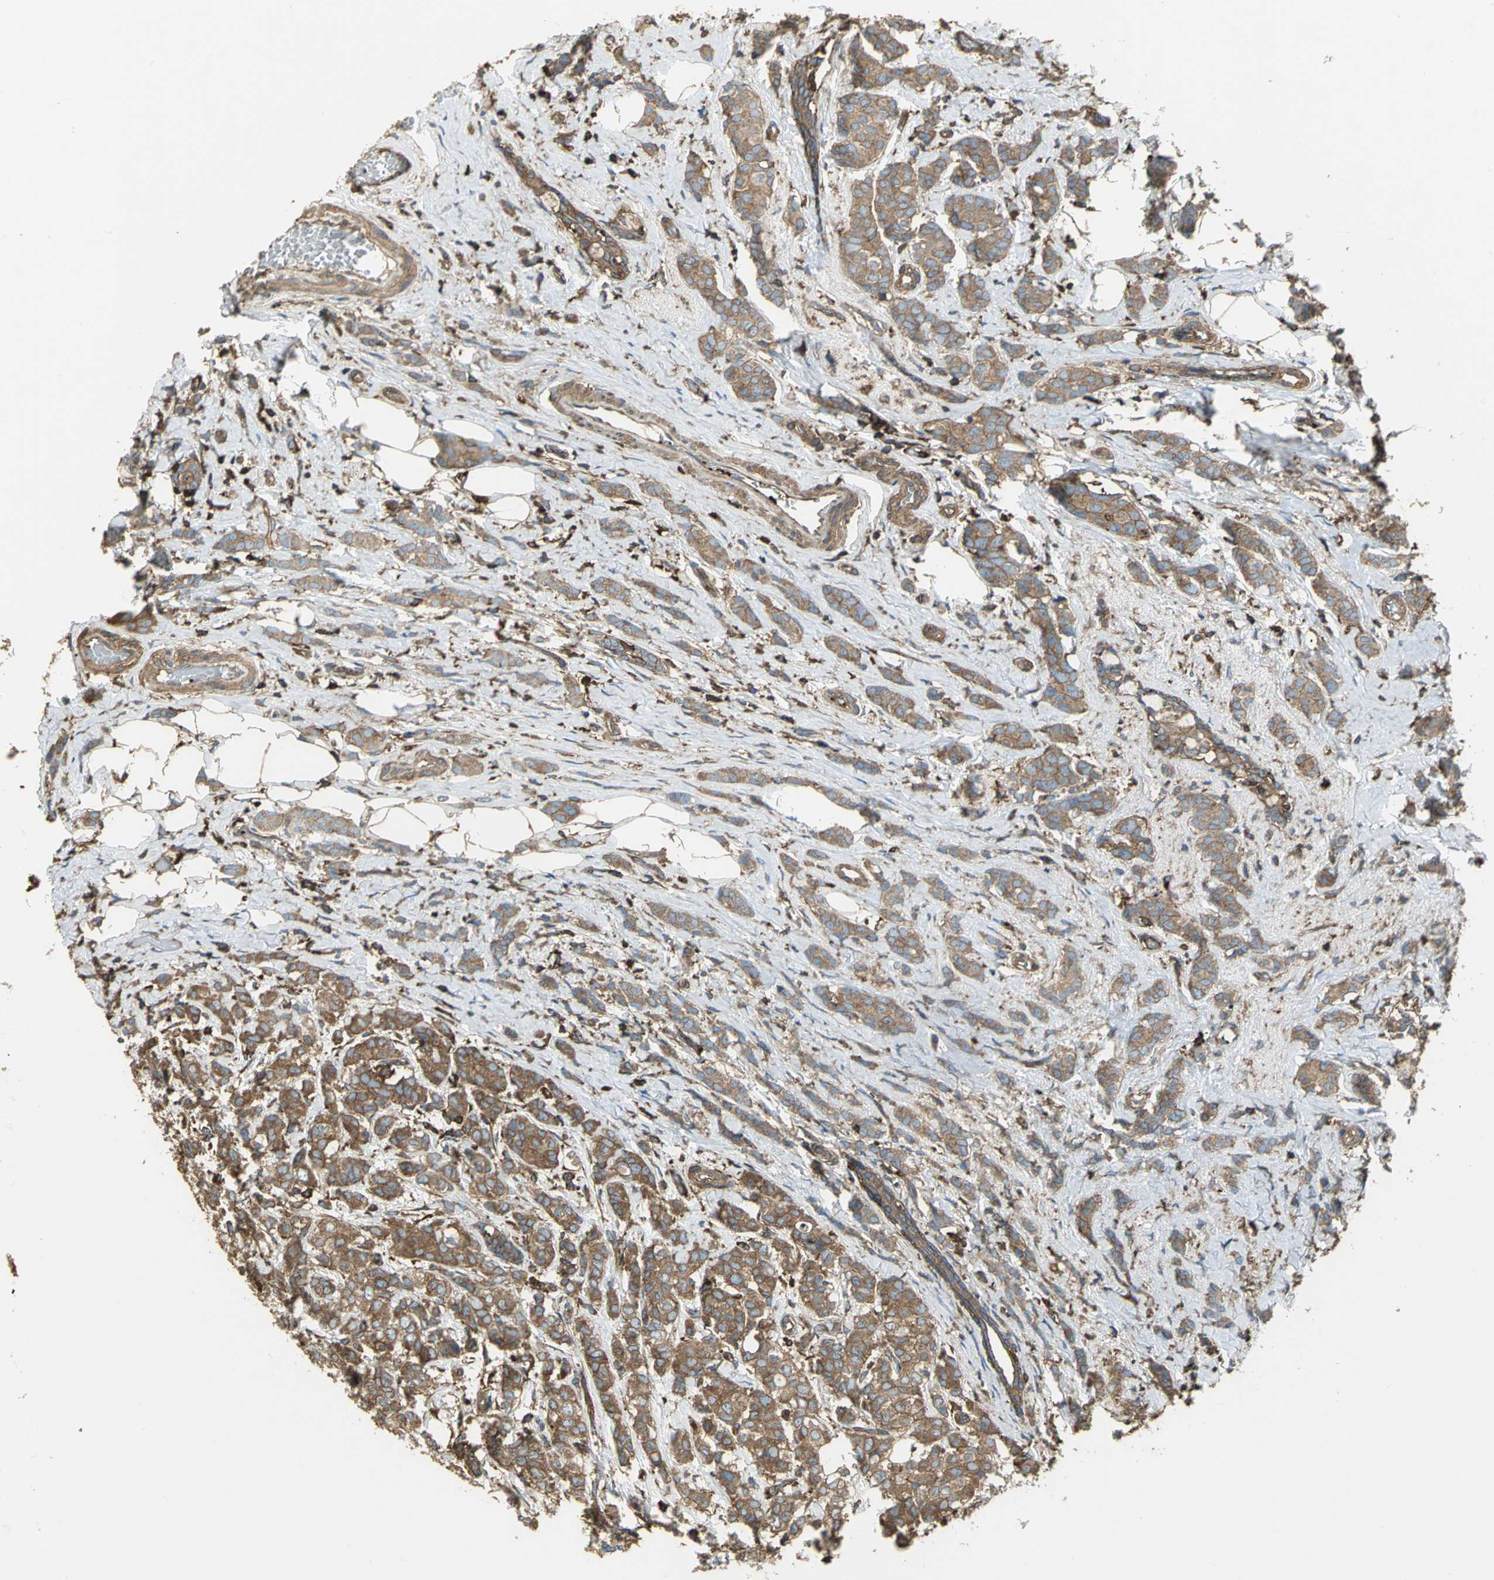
{"staining": {"intensity": "moderate", "quantity": ">75%", "location": "cytoplasmic/membranous"}, "tissue": "breast cancer", "cell_type": "Tumor cells", "image_type": "cancer", "snomed": [{"axis": "morphology", "description": "Lobular carcinoma"}, {"axis": "topography", "description": "Breast"}], "caption": "A brown stain labels moderate cytoplasmic/membranous expression of a protein in breast cancer (lobular carcinoma) tumor cells.", "gene": "TLN1", "patient": {"sex": "female", "age": 60}}